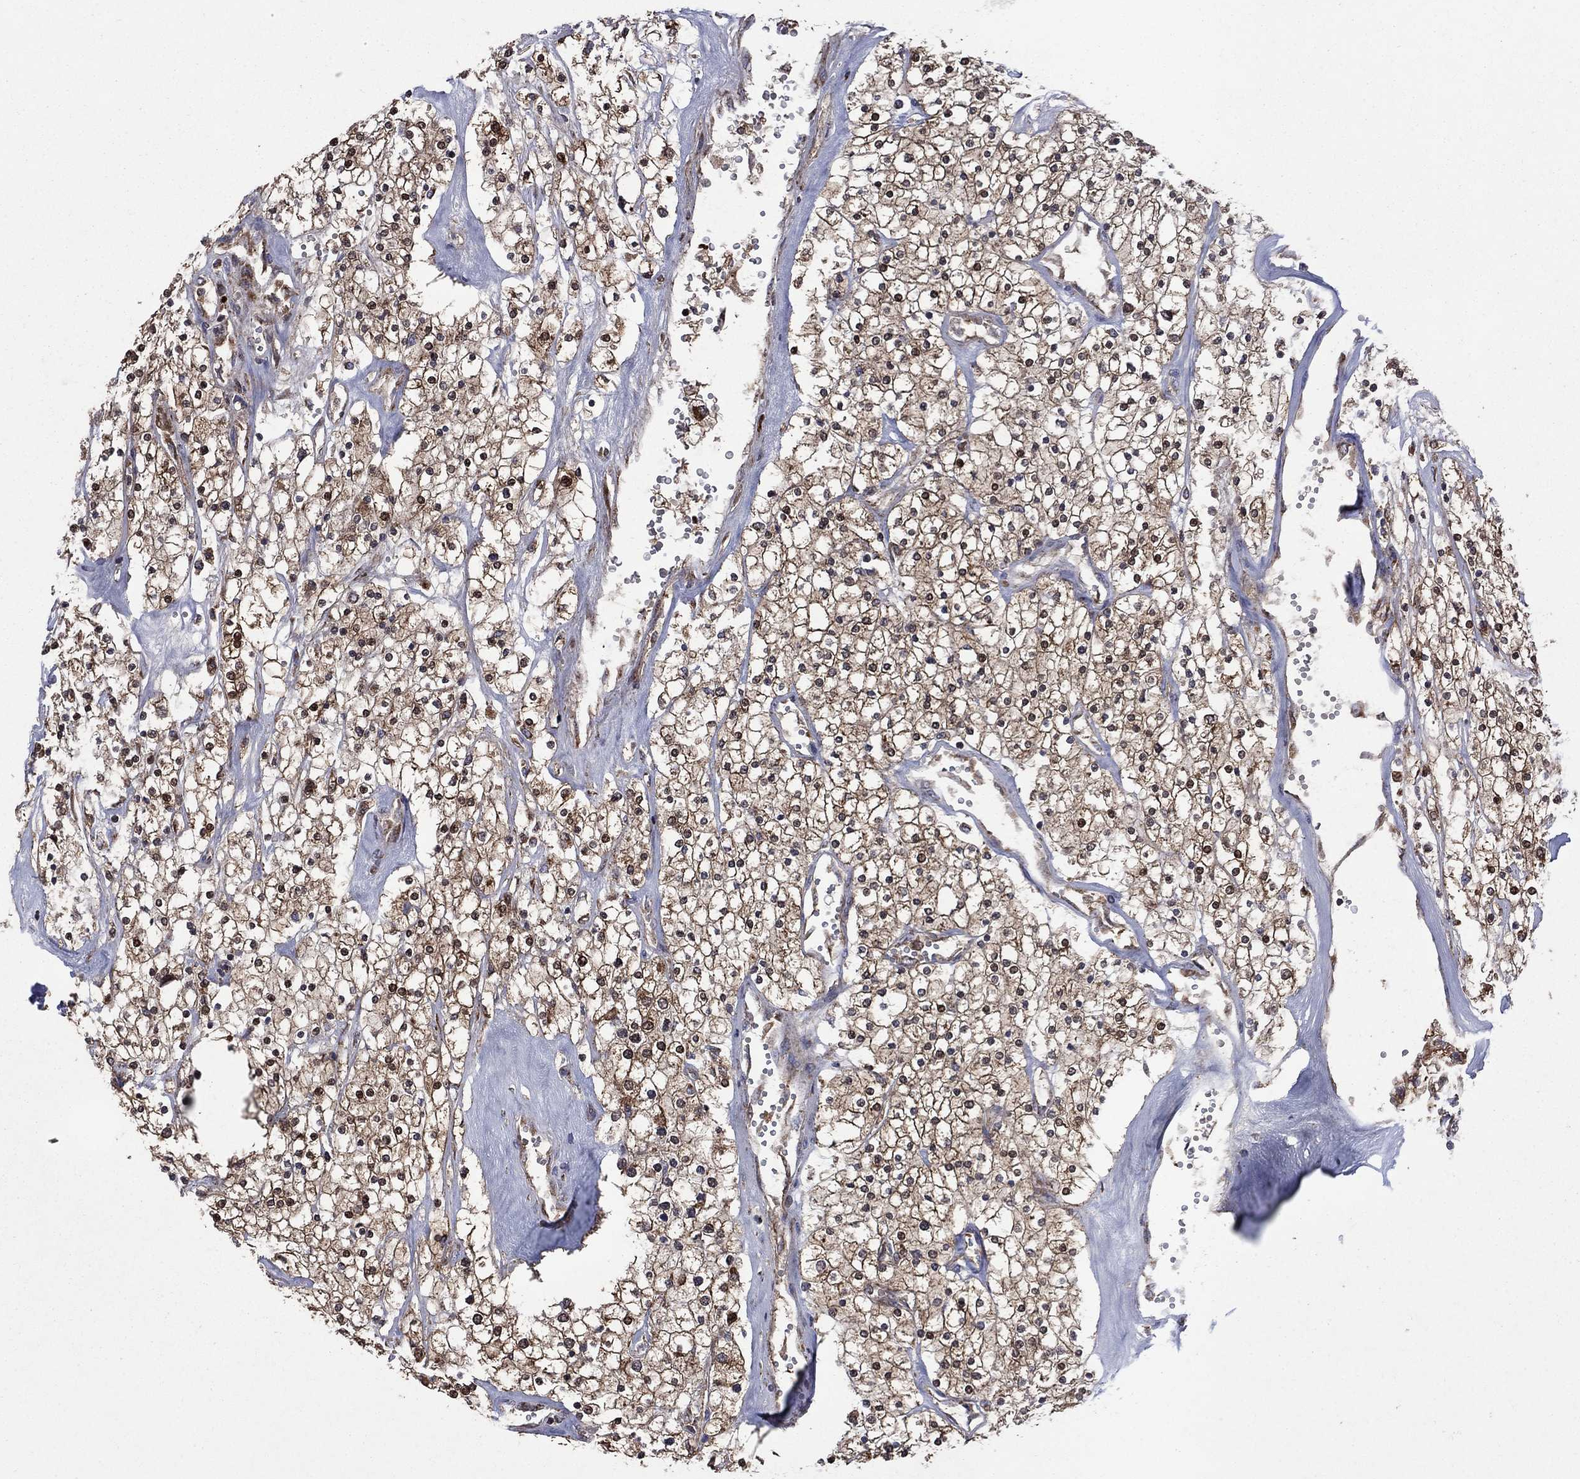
{"staining": {"intensity": "moderate", "quantity": ">75%", "location": "cytoplasmic/membranous"}, "tissue": "renal cancer", "cell_type": "Tumor cells", "image_type": "cancer", "snomed": [{"axis": "morphology", "description": "Adenocarcinoma, NOS"}, {"axis": "topography", "description": "Kidney"}], "caption": "DAB immunohistochemical staining of renal adenocarcinoma reveals moderate cytoplasmic/membranous protein staining in about >75% of tumor cells.", "gene": "DPH1", "patient": {"sex": "male", "age": 80}}